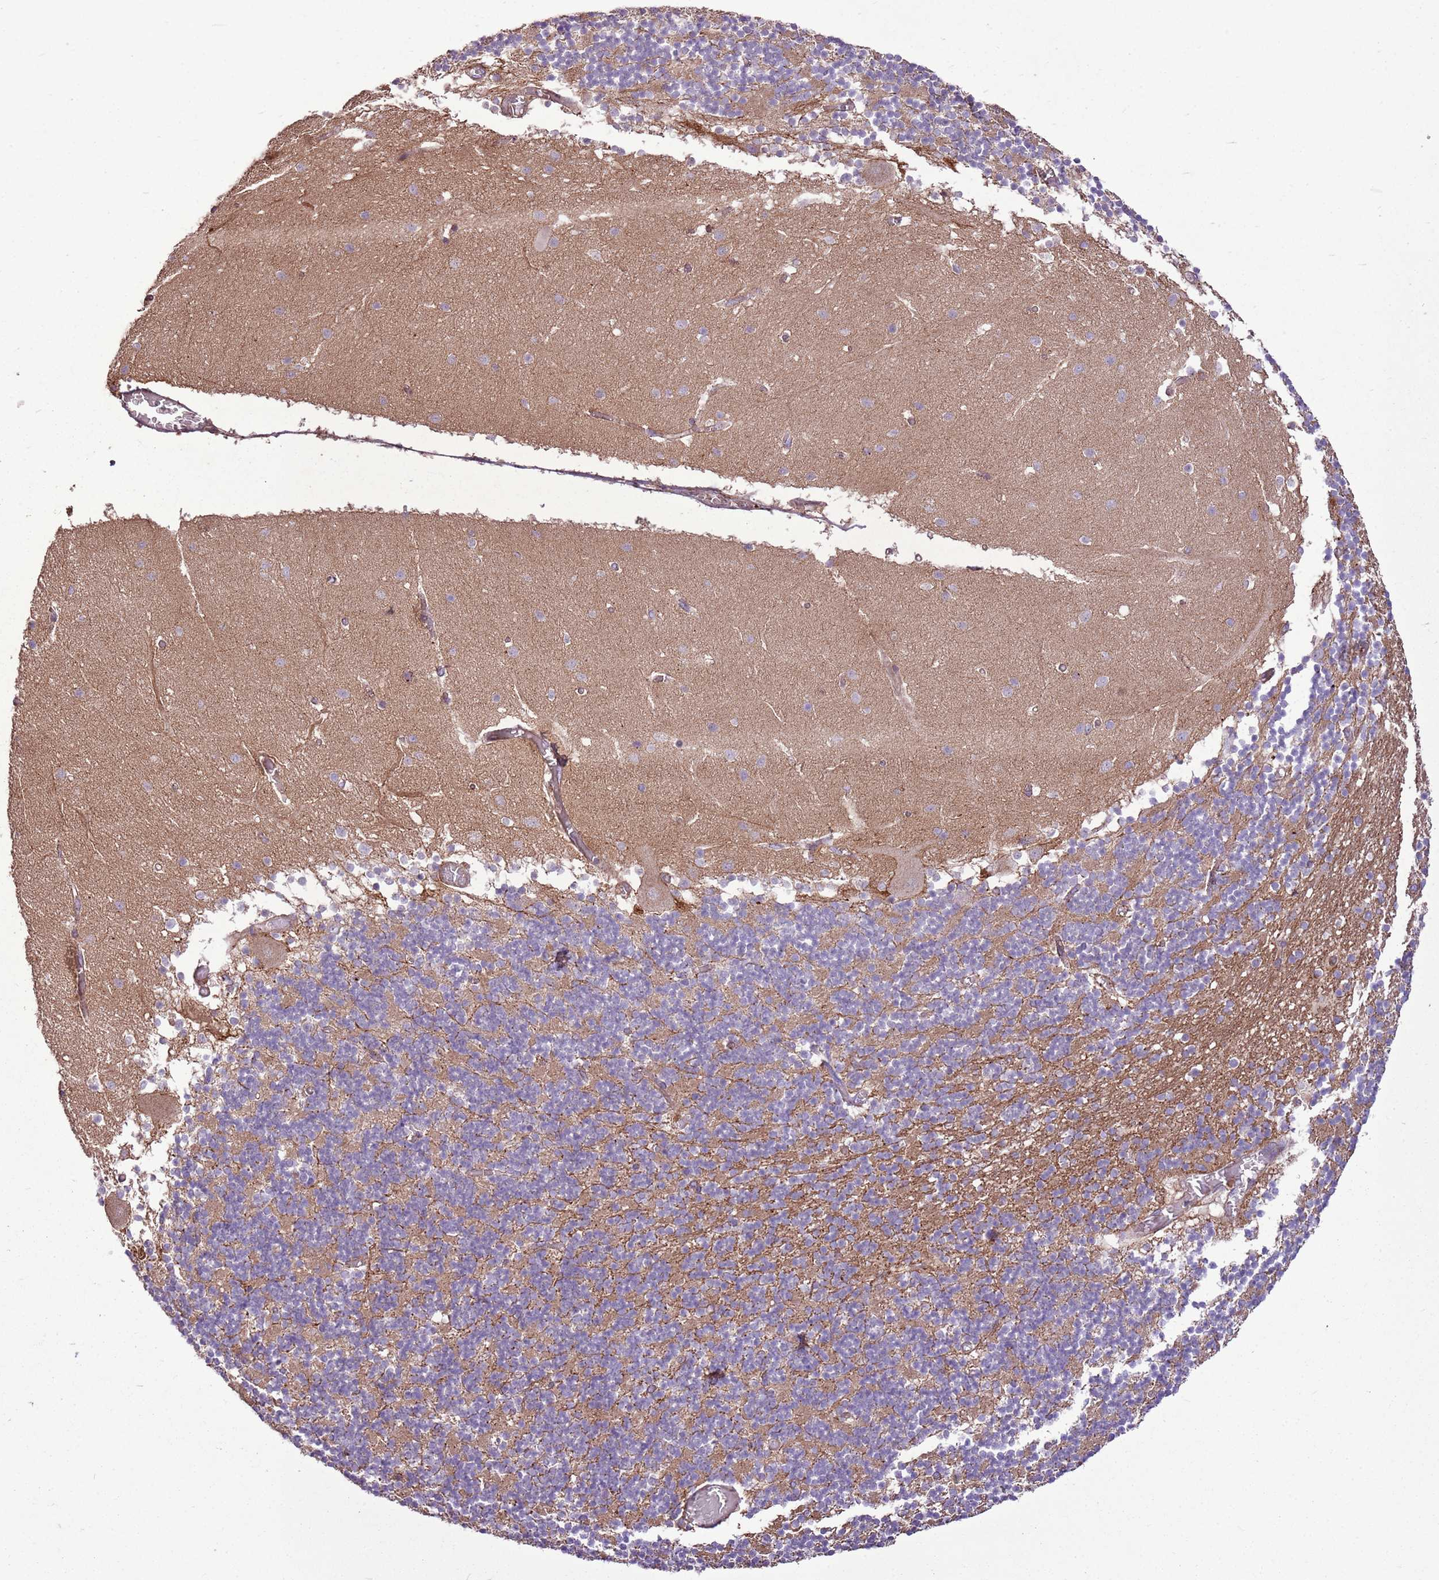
{"staining": {"intensity": "moderate", "quantity": "25%-75%", "location": "cytoplasmic/membranous"}, "tissue": "cerebellum", "cell_type": "Cells in granular layer", "image_type": "normal", "snomed": [{"axis": "morphology", "description": "Normal tissue, NOS"}, {"axis": "topography", "description": "Cerebellum"}], "caption": "Moderate cytoplasmic/membranous positivity is appreciated in about 25%-75% of cells in granular layer in normal cerebellum. (IHC, brightfield microscopy, high magnification).", "gene": "ANKRD24", "patient": {"sex": "female", "age": 28}}